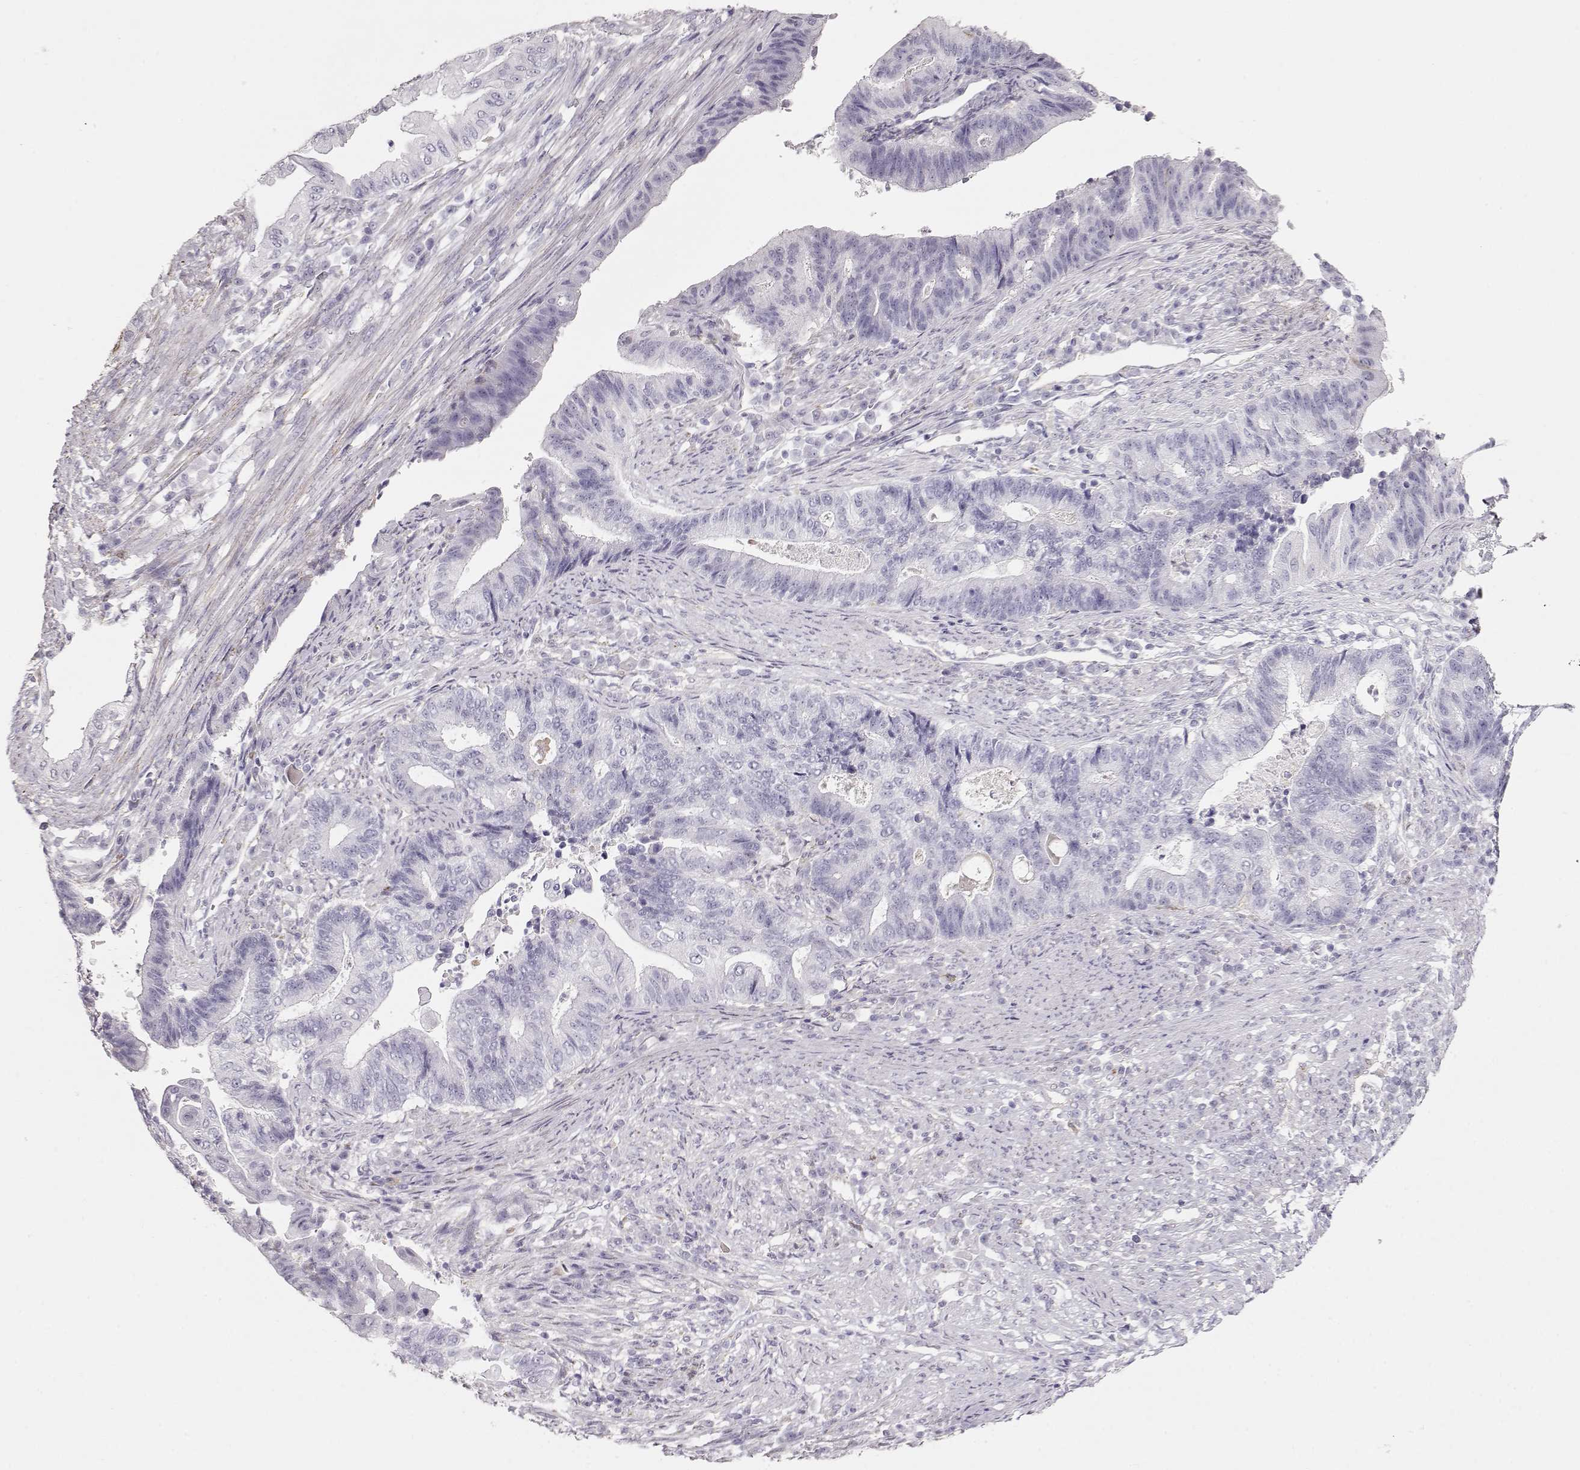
{"staining": {"intensity": "negative", "quantity": "none", "location": "none"}, "tissue": "endometrial cancer", "cell_type": "Tumor cells", "image_type": "cancer", "snomed": [{"axis": "morphology", "description": "Adenocarcinoma, NOS"}, {"axis": "topography", "description": "Uterus"}, {"axis": "topography", "description": "Endometrium"}], "caption": "An image of endometrial cancer (adenocarcinoma) stained for a protein shows no brown staining in tumor cells.", "gene": "RBM44", "patient": {"sex": "female", "age": 54}}